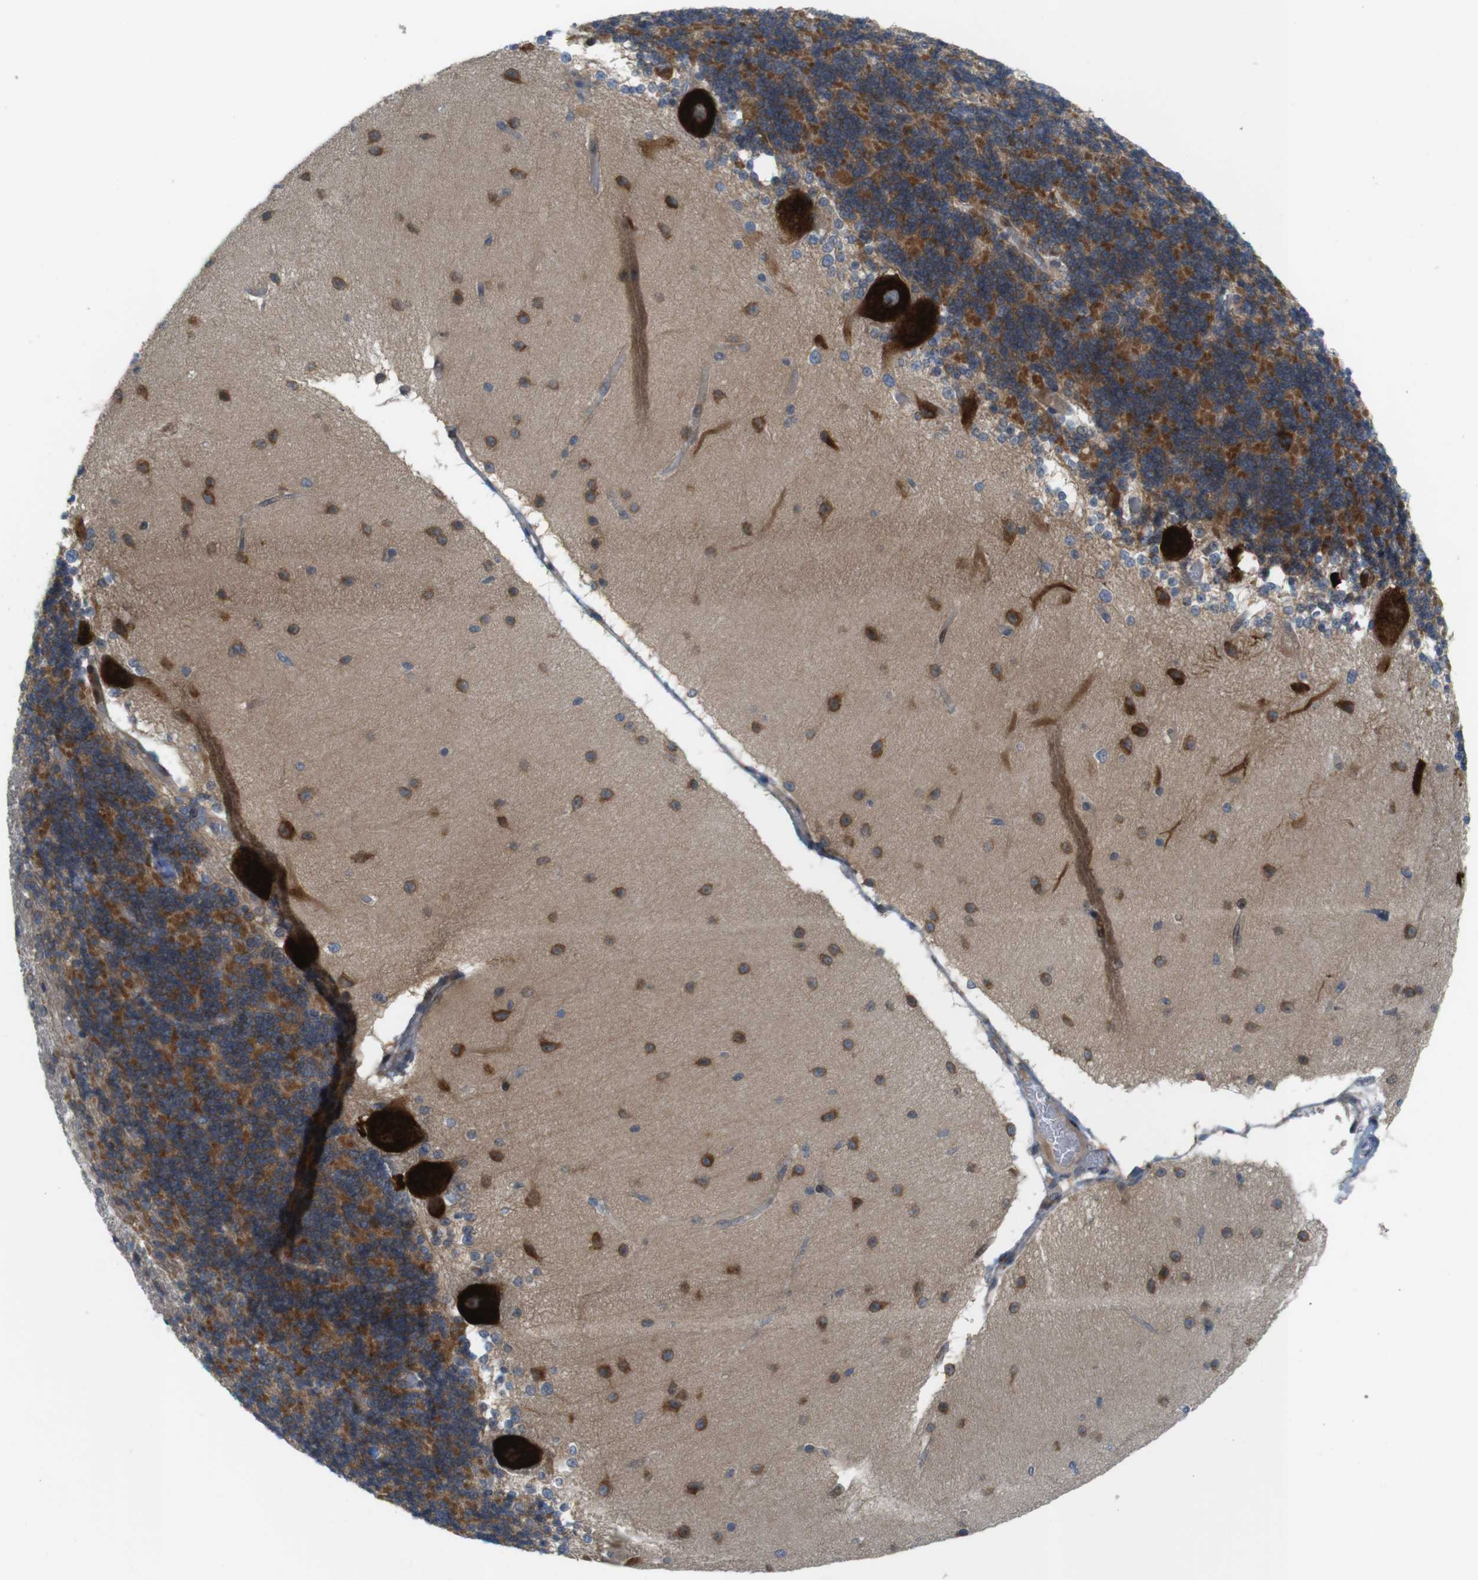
{"staining": {"intensity": "moderate", "quantity": ">75%", "location": "cytoplasmic/membranous"}, "tissue": "cerebellum", "cell_type": "Cells in granular layer", "image_type": "normal", "snomed": [{"axis": "morphology", "description": "Normal tissue, NOS"}, {"axis": "topography", "description": "Cerebellum"}], "caption": "Protein staining by immunohistochemistry (IHC) exhibits moderate cytoplasmic/membranous staining in about >75% of cells in granular layer in normal cerebellum. (IHC, brightfield microscopy, high magnification).", "gene": "GJC3", "patient": {"sex": "female", "age": 54}}